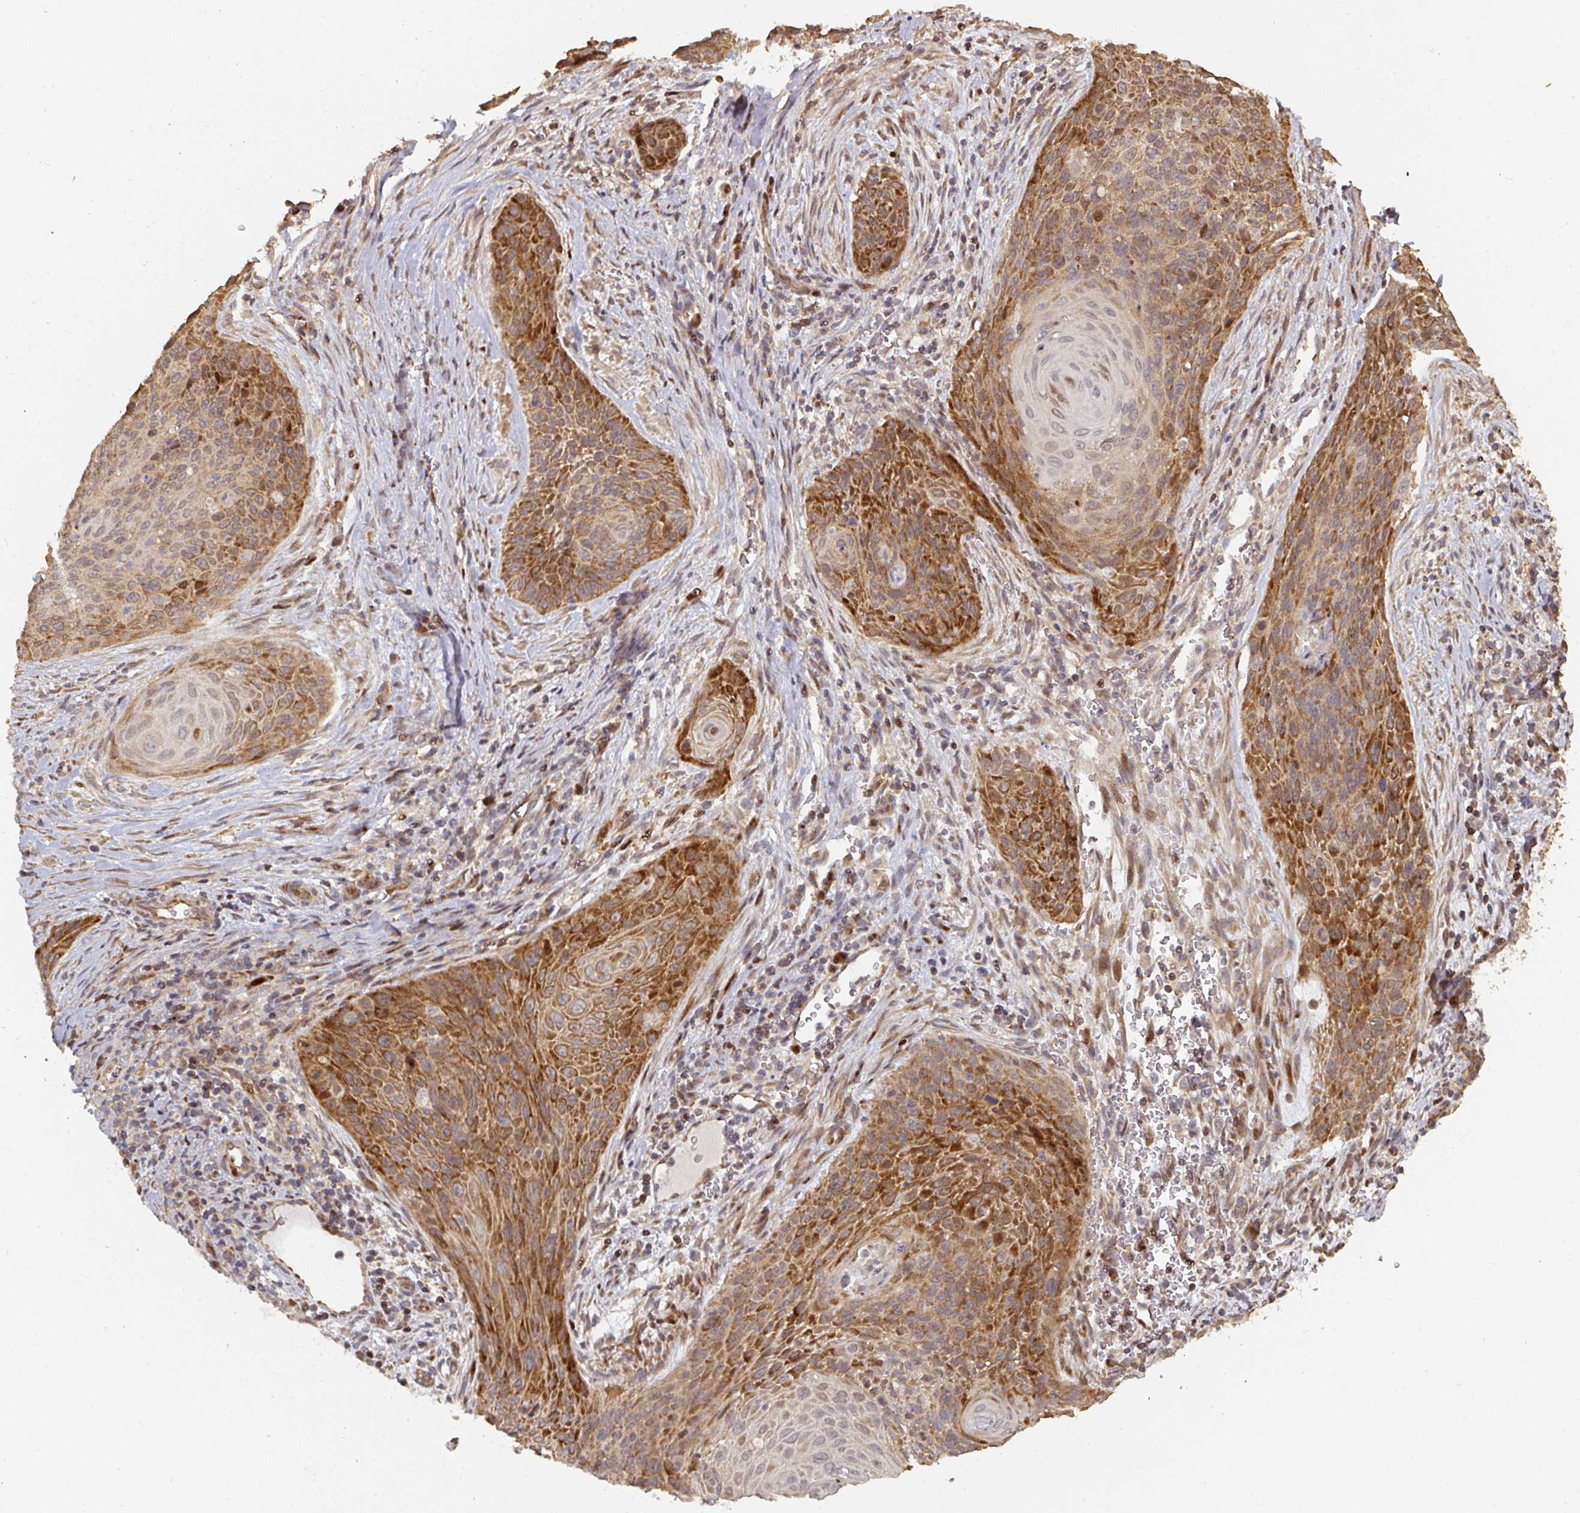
{"staining": {"intensity": "moderate", "quantity": ">75%", "location": "cytoplasmic/membranous,nuclear"}, "tissue": "cervical cancer", "cell_type": "Tumor cells", "image_type": "cancer", "snomed": [{"axis": "morphology", "description": "Squamous cell carcinoma, NOS"}, {"axis": "topography", "description": "Cervix"}], "caption": "A brown stain highlights moderate cytoplasmic/membranous and nuclear expression of a protein in human cervical cancer (squamous cell carcinoma) tumor cells. (Brightfield microscopy of DAB IHC at high magnification).", "gene": "CA7", "patient": {"sex": "female", "age": 55}}